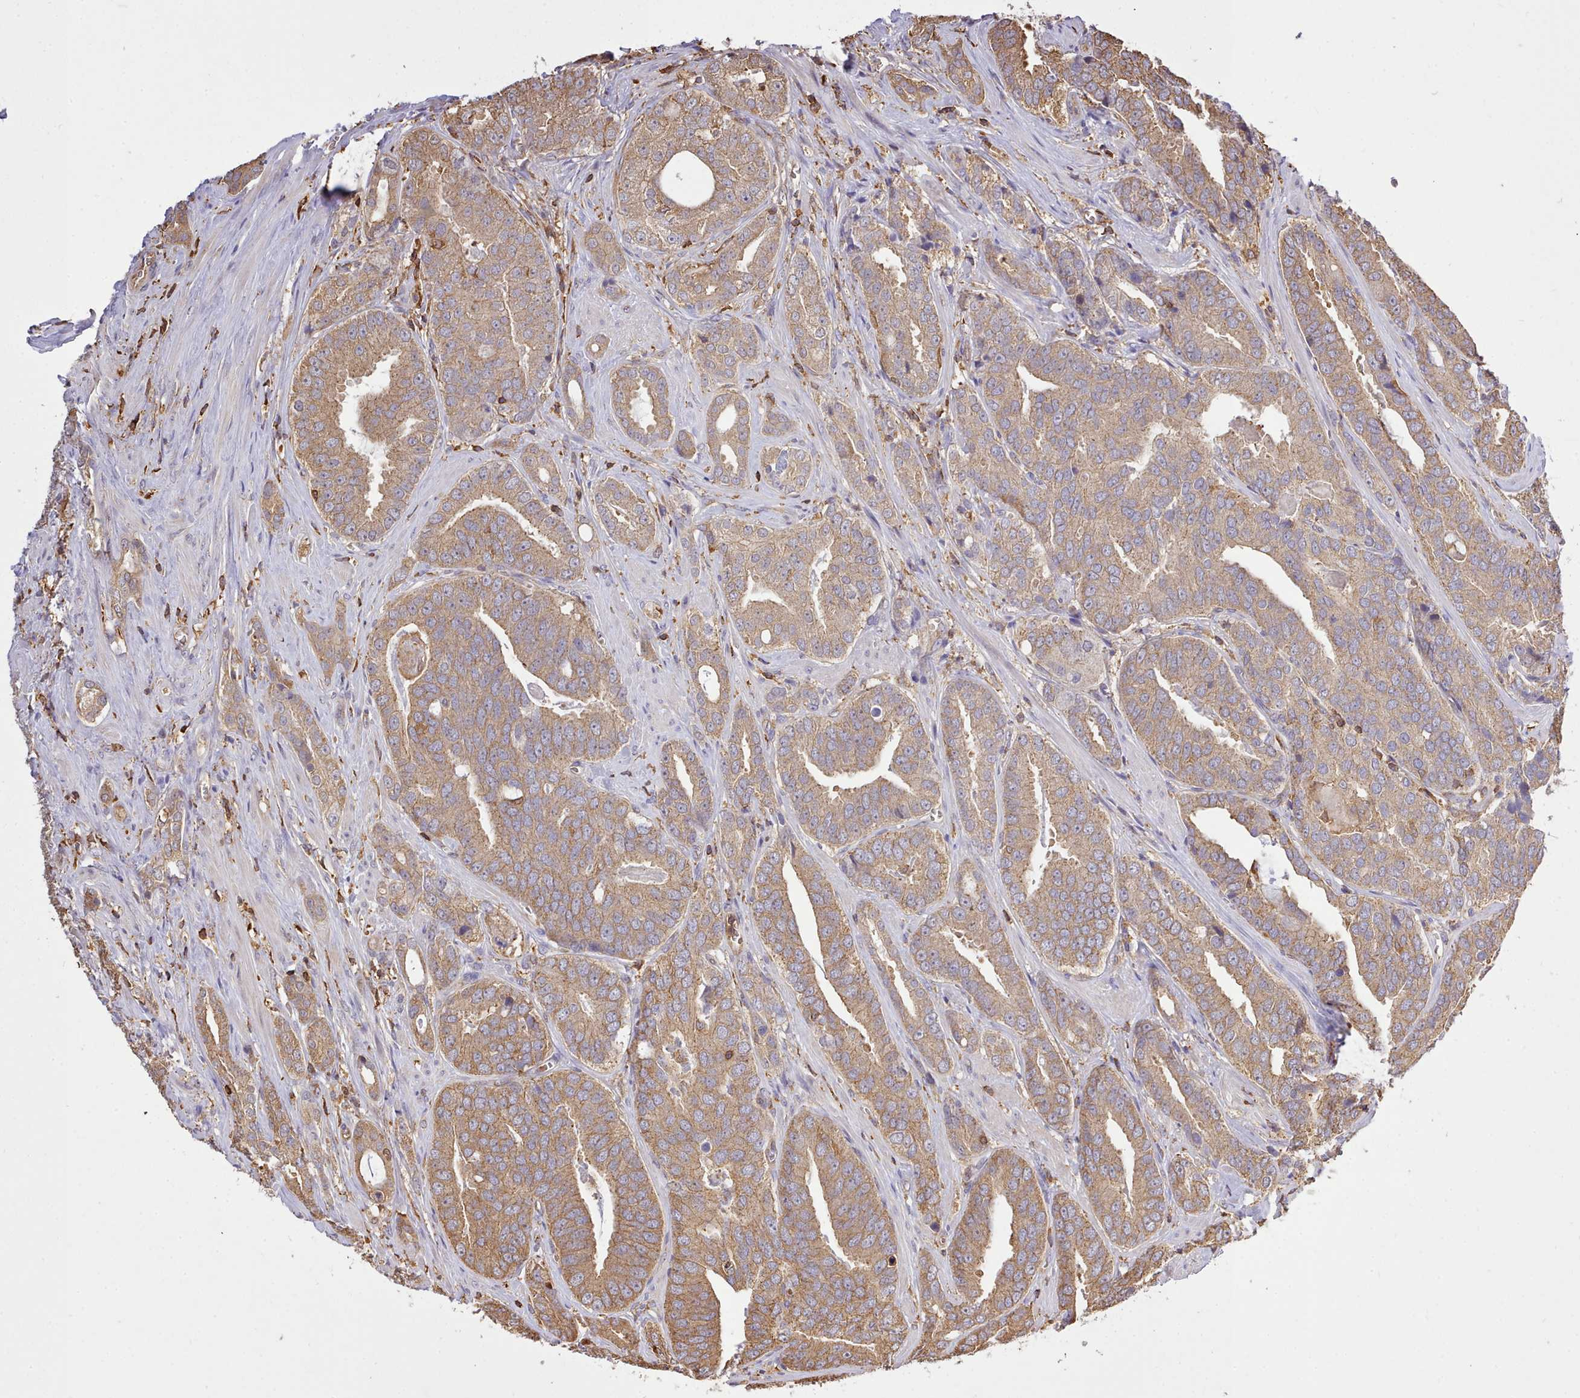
{"staining": {"intensity": "moderate", "quantity": ">75%", "location": "cytoplasmic/membranous"}, "tissue": "prostate cancer", "cell_type": "Tumor cells", "image_type": "cancer", "snomed": [{"axis": "morphology", "description": "Adenocarcinoma, High grade"}, {"axis": "topography", "description": "Prostate"}], "caption": "DAB (3,3'-diaminobenzidine) immunohistochemical staining of human prostate cancer (high-grade adenocarcinoma) reveals moderate cytoplasmic/membranous protein expression in approximately >75% of tumor cells.", "gene": "CAPZA1", "patient": {"sex": "male", "age": 55}}